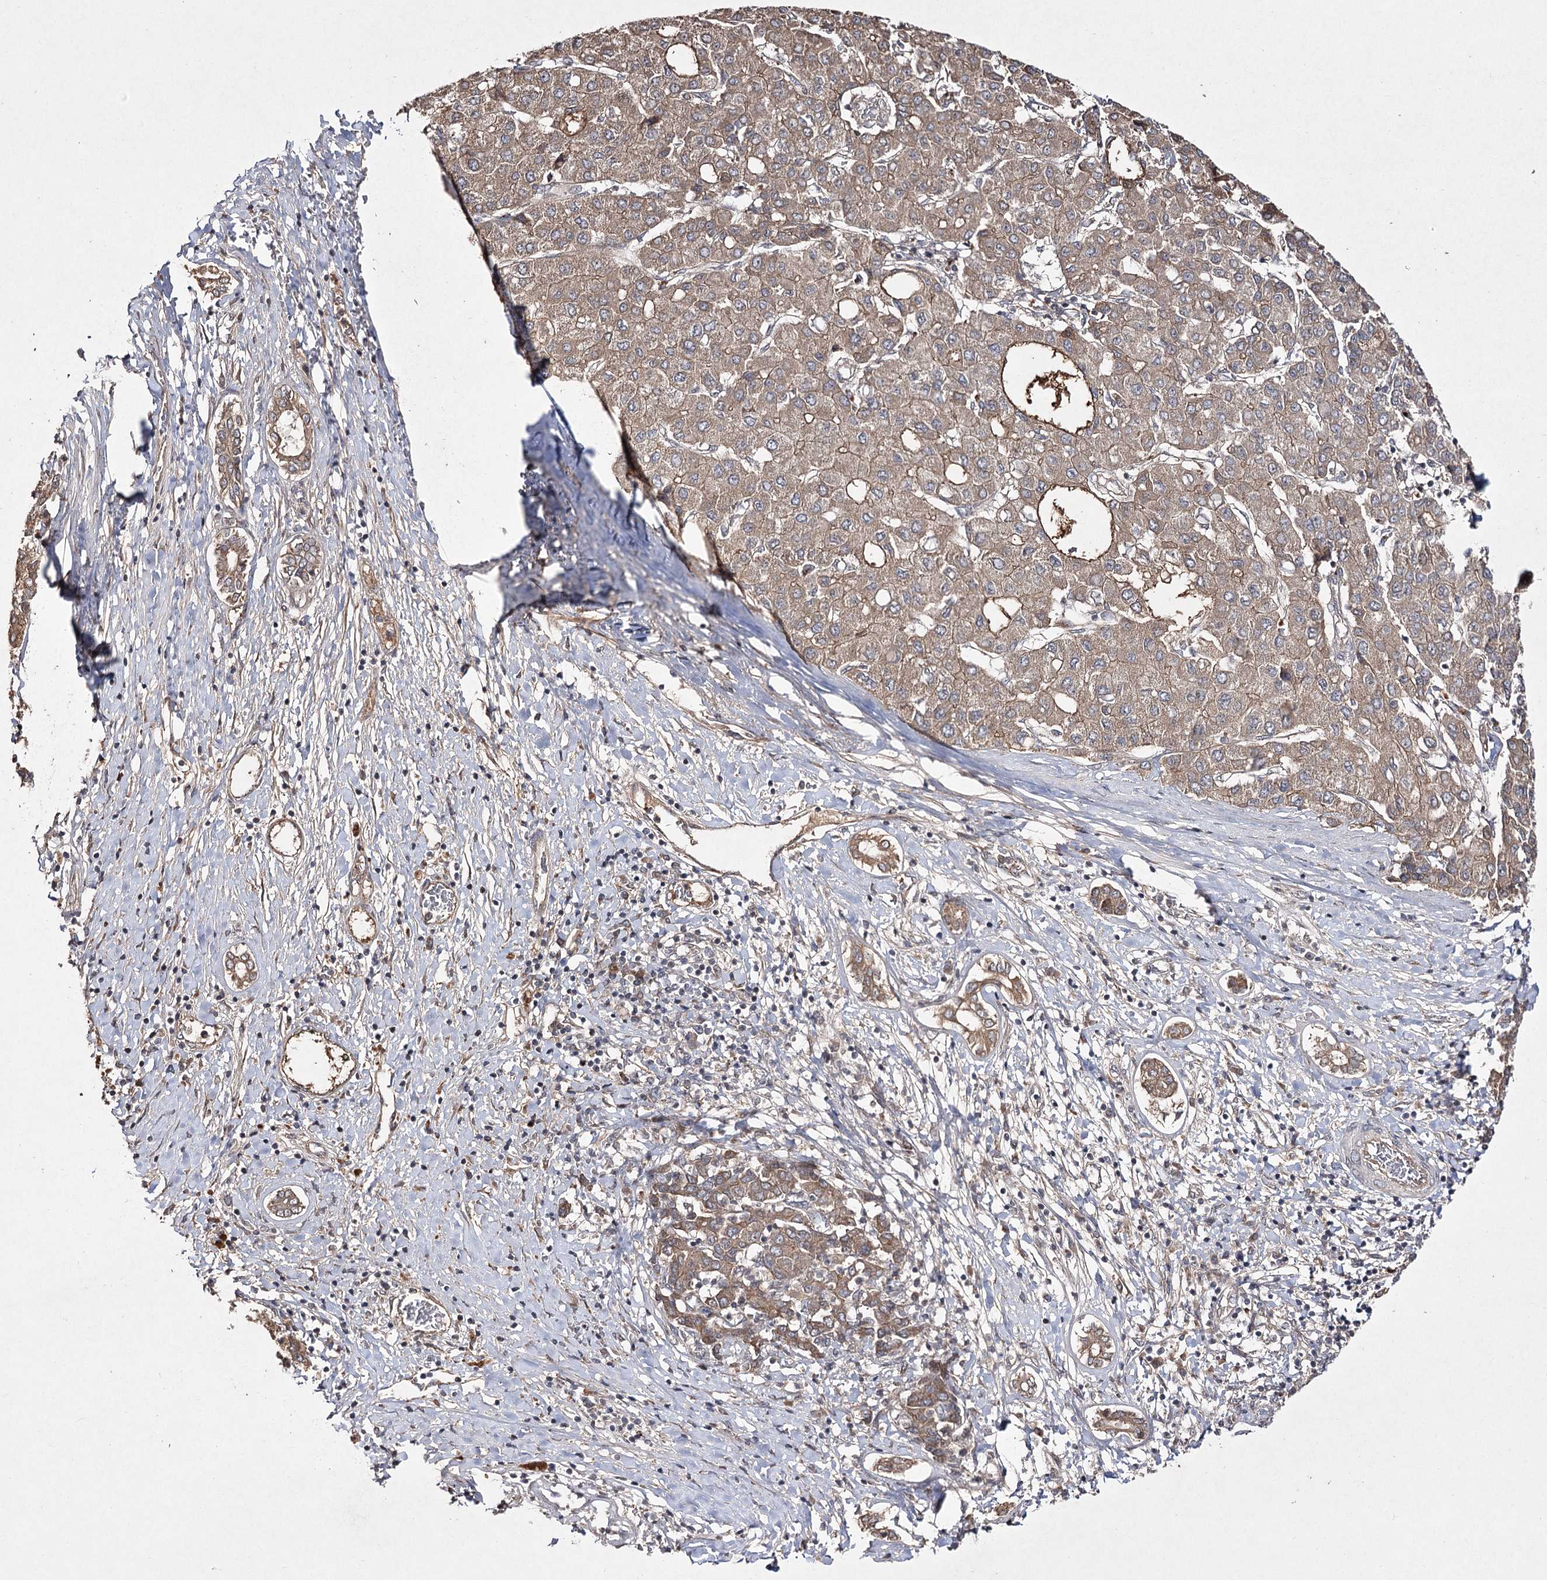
{"staining": {"intensity": "moderate", "quantity": ">75%", "location": "cytoplasmic/membranous"}, "tissue": "liver cancer", "cell_type": "Tumor cells", "image_type": "cancer", "snomed": [{"axis": "morphology", "description": "Carcinoma, Hepatocellular, NOS"}, {"axis": "topography", "description": "Liver"}], "caption": "This is a histology image of IHC staining of hepatocellular carcinoma (liver), which shows moderate staining in the cytoplasmic/membranous of tumor cells.", "gene": "FANCL", "patient": {"sex": "male", "age": 65}}